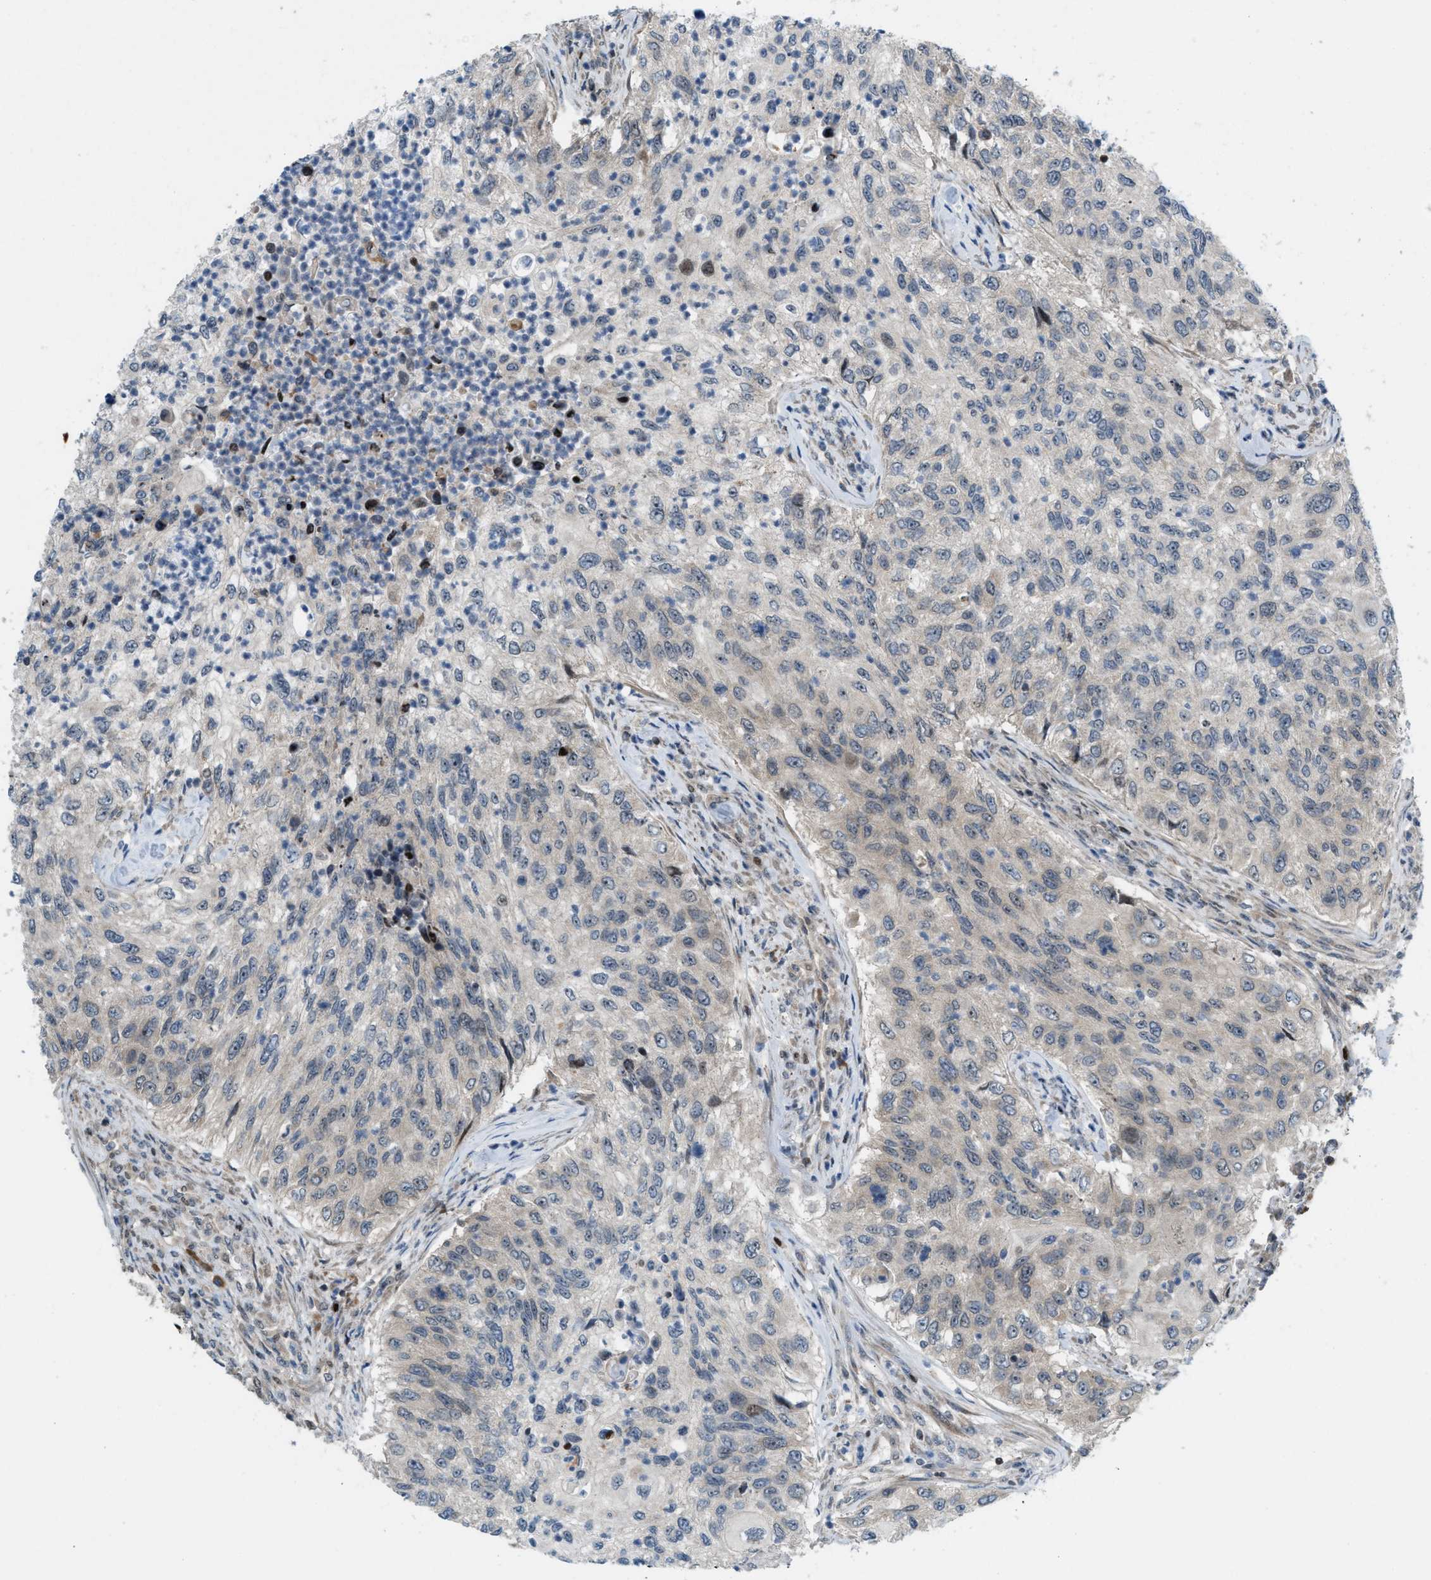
{"staining": {"intensity": "negative", "quantity": "none", "location": "none"}, "tissue": "urothelial cancer", "cell_type": "Tumor cells", "image_type": "cancer", "snomed": [{"axis": "morphology", "description": "Urothelial carcinoma, High grade"}, {"axis": "topography", "description": "Urinary bladder"}], "caption": "Urothelial cancer was stained to show a protein in brown. There is no significant expression in tumor cells.", "gene": "ZNF276", "patient": {"sex": "female", "age": 60}}